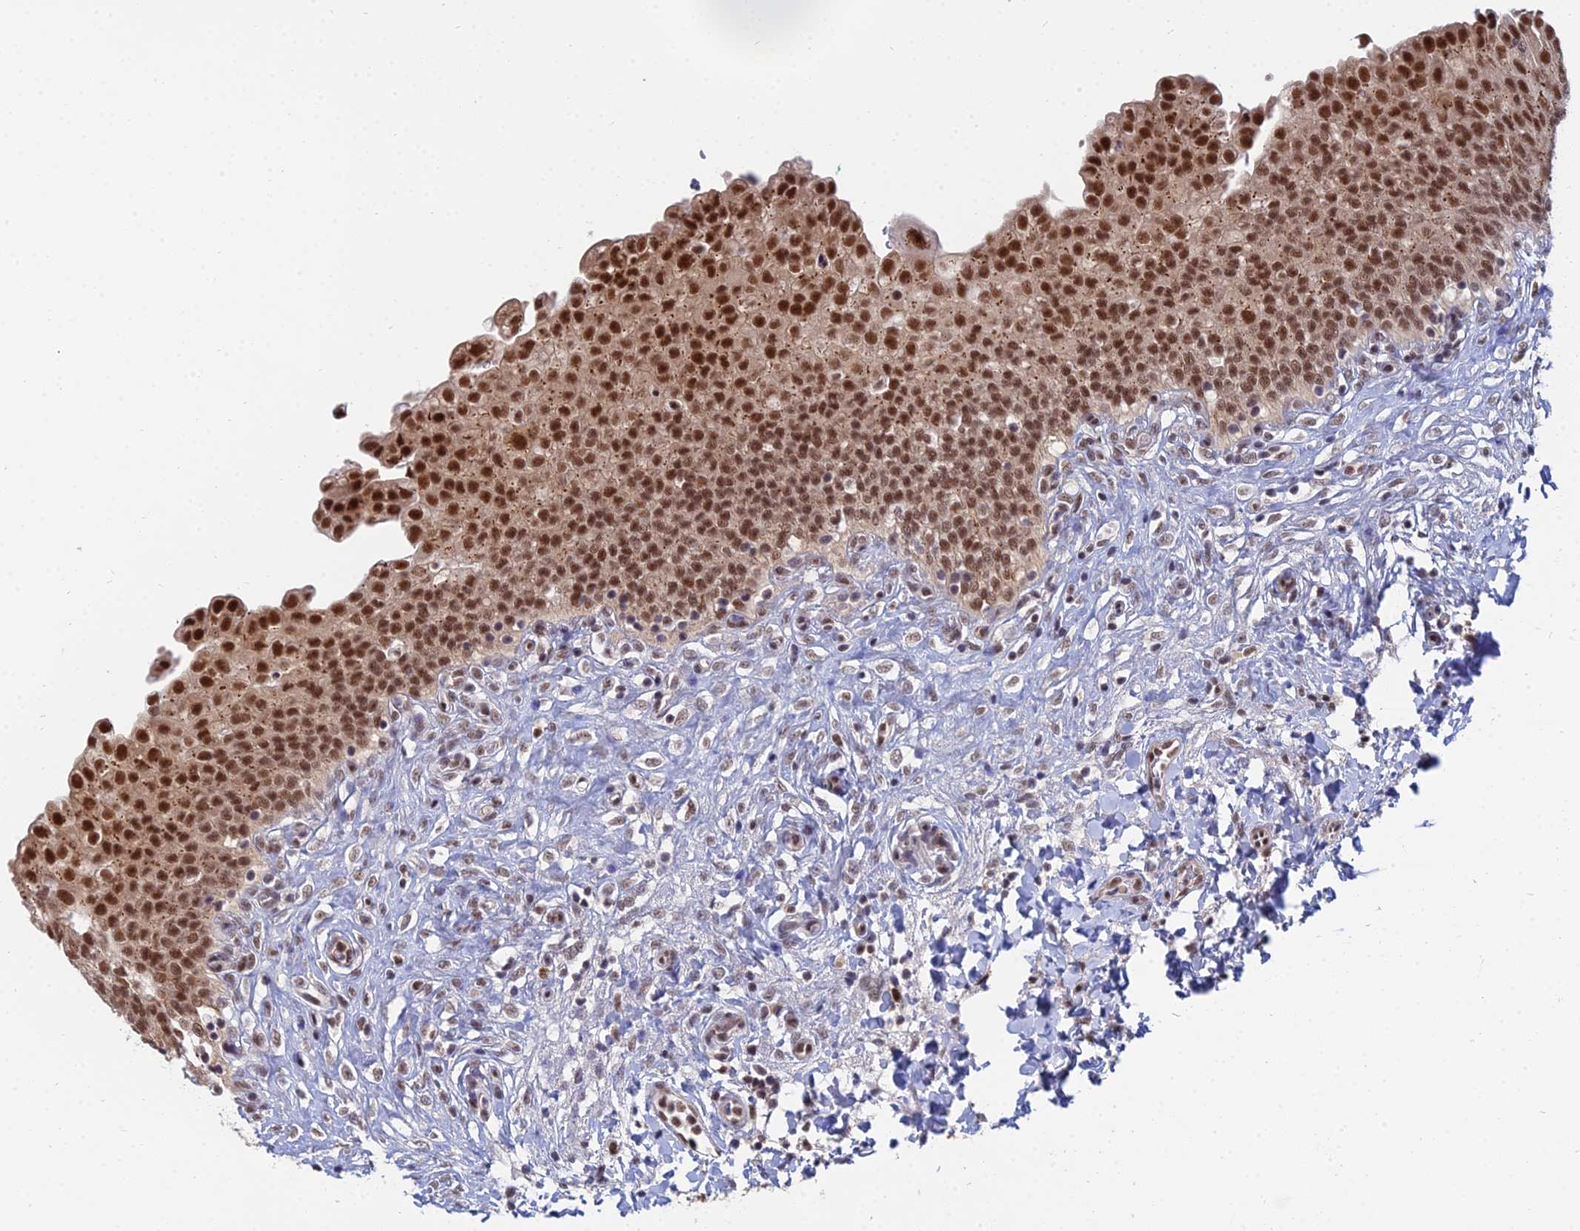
{"staining": {"intensity": "strong", "quantity": ">75%", "location": "cytoplasmic/membranous,nuclear"}, "tissue": "urinary bladder", "cell_type": "Urothelial cells", "image_type": "normal", "snomed": [{"axis": "morphology", "description": "Urothelial carcinoma, High grade"}, {"axis": "topography", "description": "Urinary bladder"}], "caption": "Urinary bladder stained with a brown dye shows strong cytoplasmic/membranous,nuclear positive staining in about >75% of urothelial cells.", "gene": "THOC3", "patient": {"sex": "male", "age": 46}}